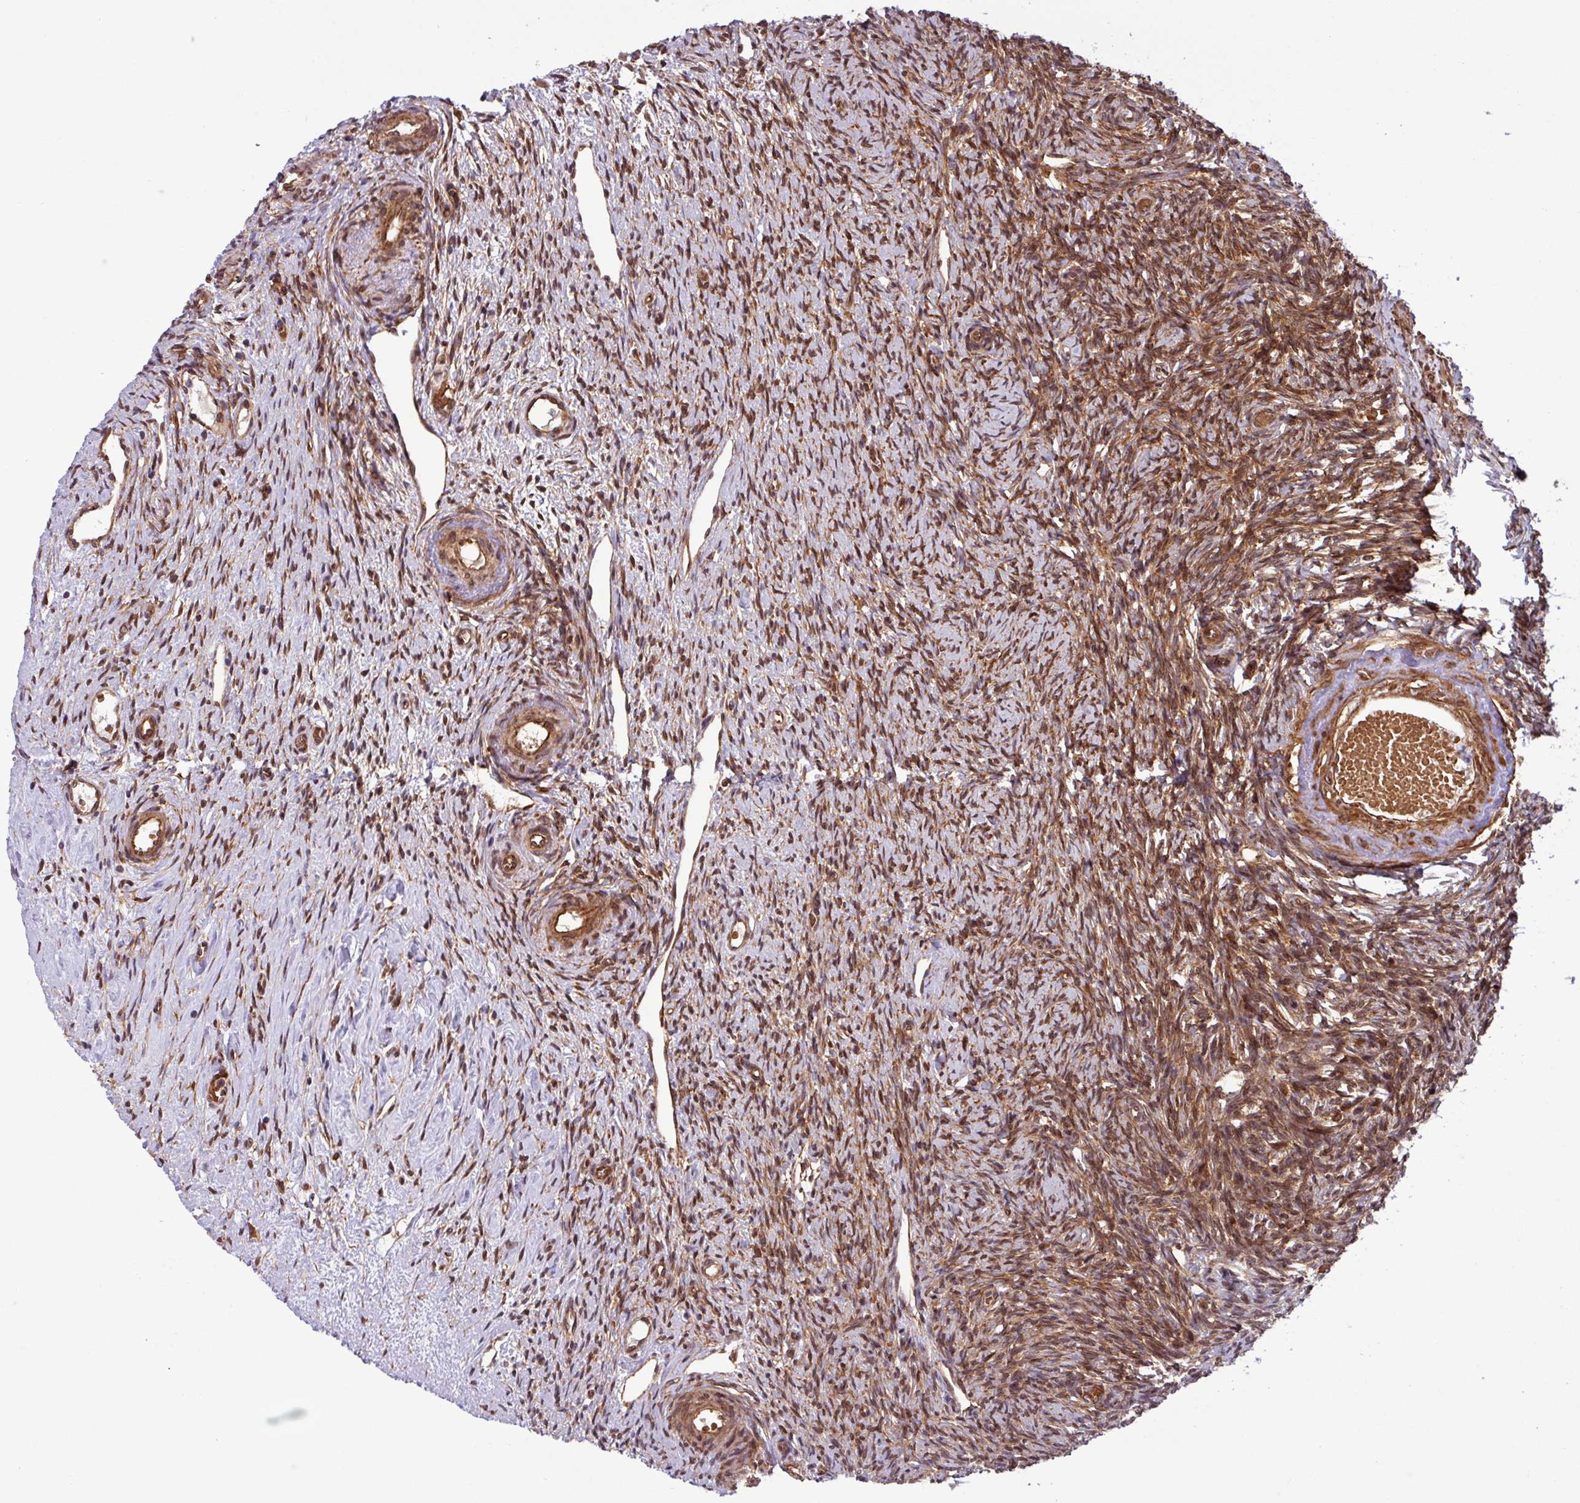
{"staining": {"intensity": "strong", "quantity": ">75%", "location": "cytoplasmic/membranous"}, "tissue": "ovary", "cell_type": "Follicle cells", "image_type": "normal", "snomed": [{"axis": "morphology", "description": "Normal tissue, NOS"}, {"axis": "topography", "description": "Ovary"}], "caption": "Ovary stained with immunohistochemistry reveals strong cytoplasmic/membranous staining in about >75% of follicle cells. The protein of interest is stained brown, and the nuclei are stained in blue (DAB IHC with brightfield microscopy, high magnification).", "gene": "C7orf50", "patient": {"sex": "female", "age": 51}}